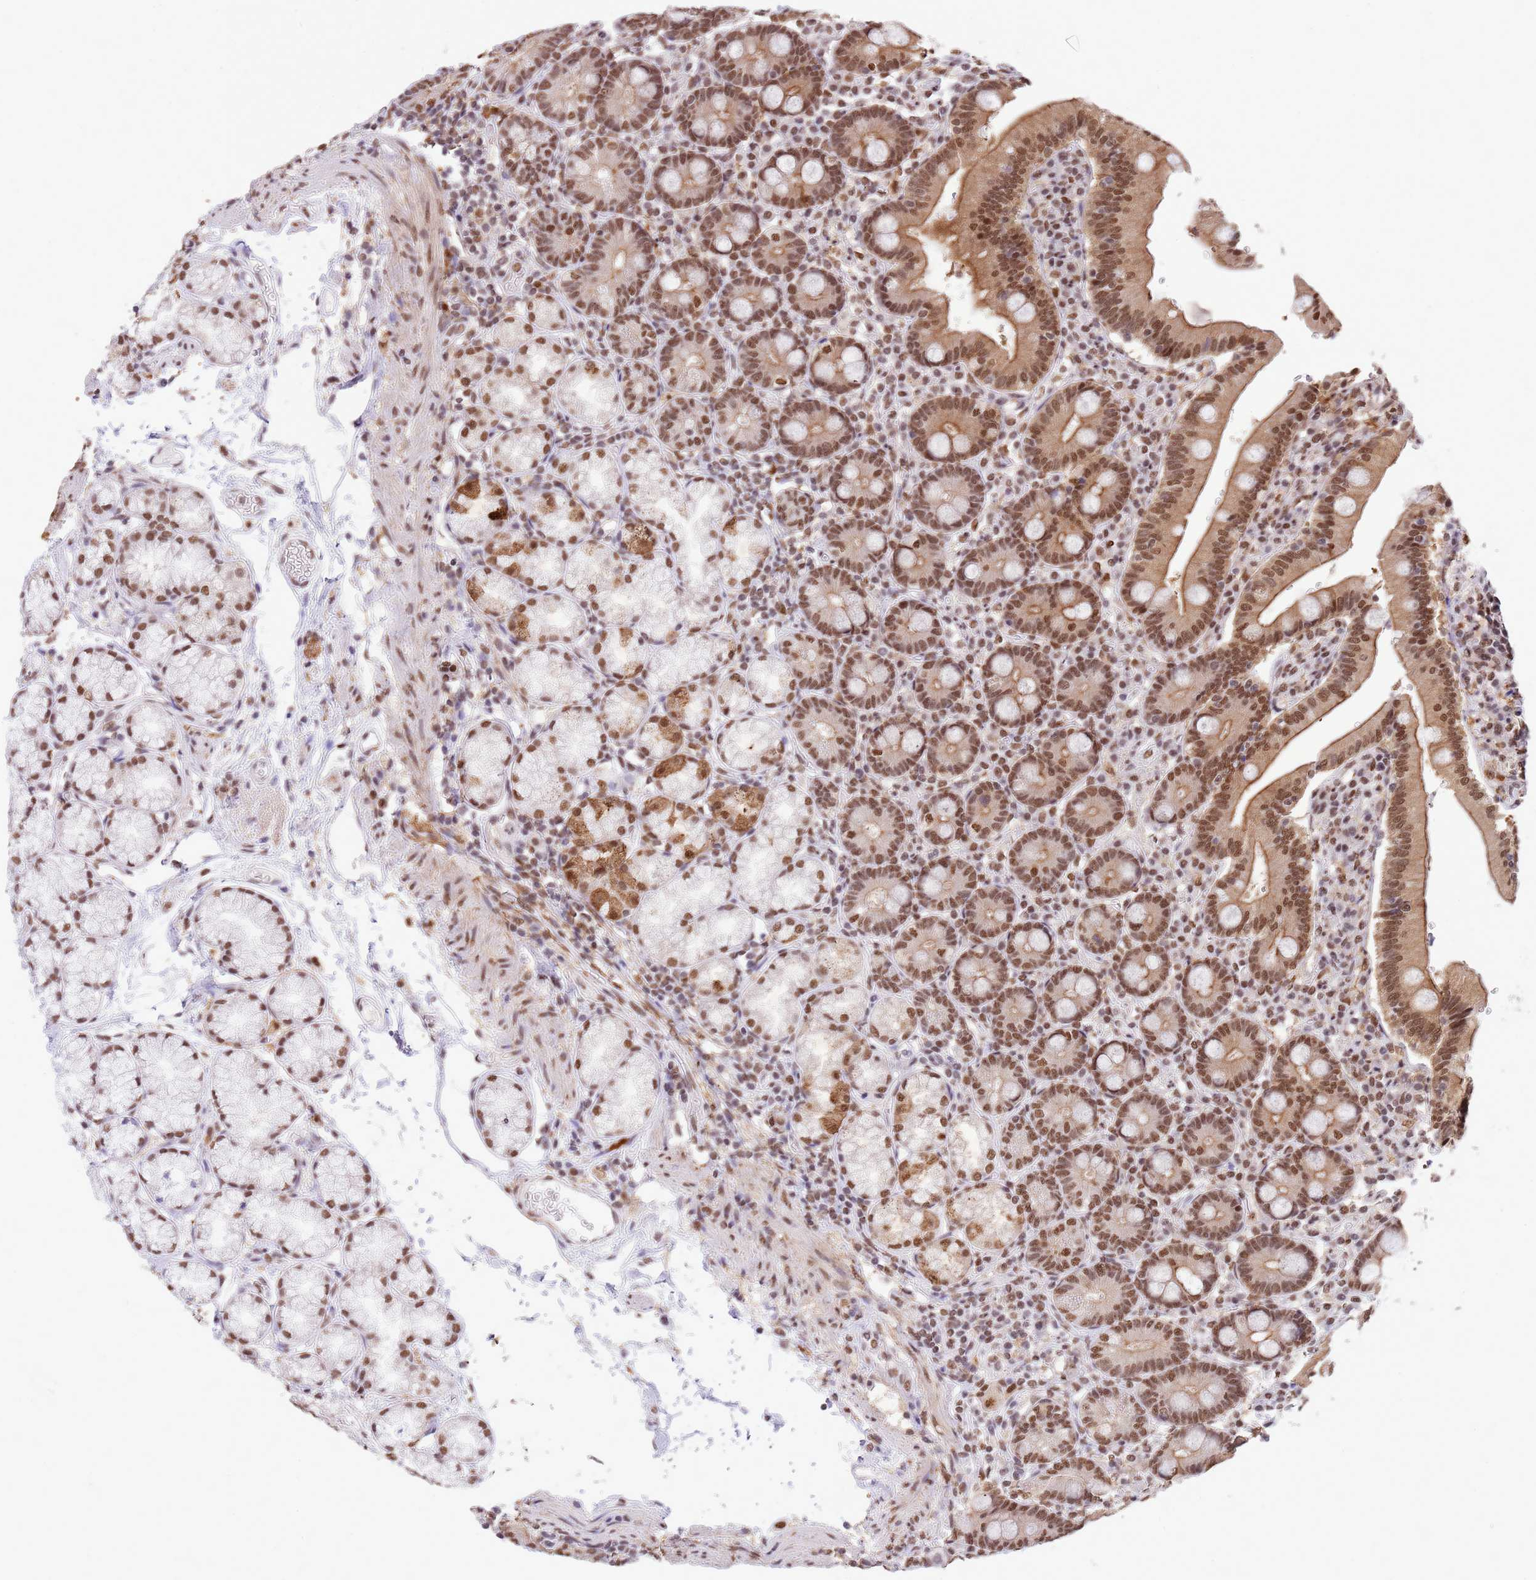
{"staining": {"intensity": "moderate", "quantity": ">75%", "location": "cytoplasmic/membranous,nuclear"}, "tissue": "duodenum", "cell_type": "Glandular cells", "image_type": "normal", "snomed": [{"axis": "morphology", "description": "Normal tissue, NOS"}, {"axis": "topography", "description": "Duodenum"}], "caption": "This is an image of IHC staining of unremarkable duodenum, which shows moderate staining in the cytoplasmic/membranous,nuclear of glandular cells.", "gene": "TRIM32", "patient": {"sex": "female", "age": 67}}